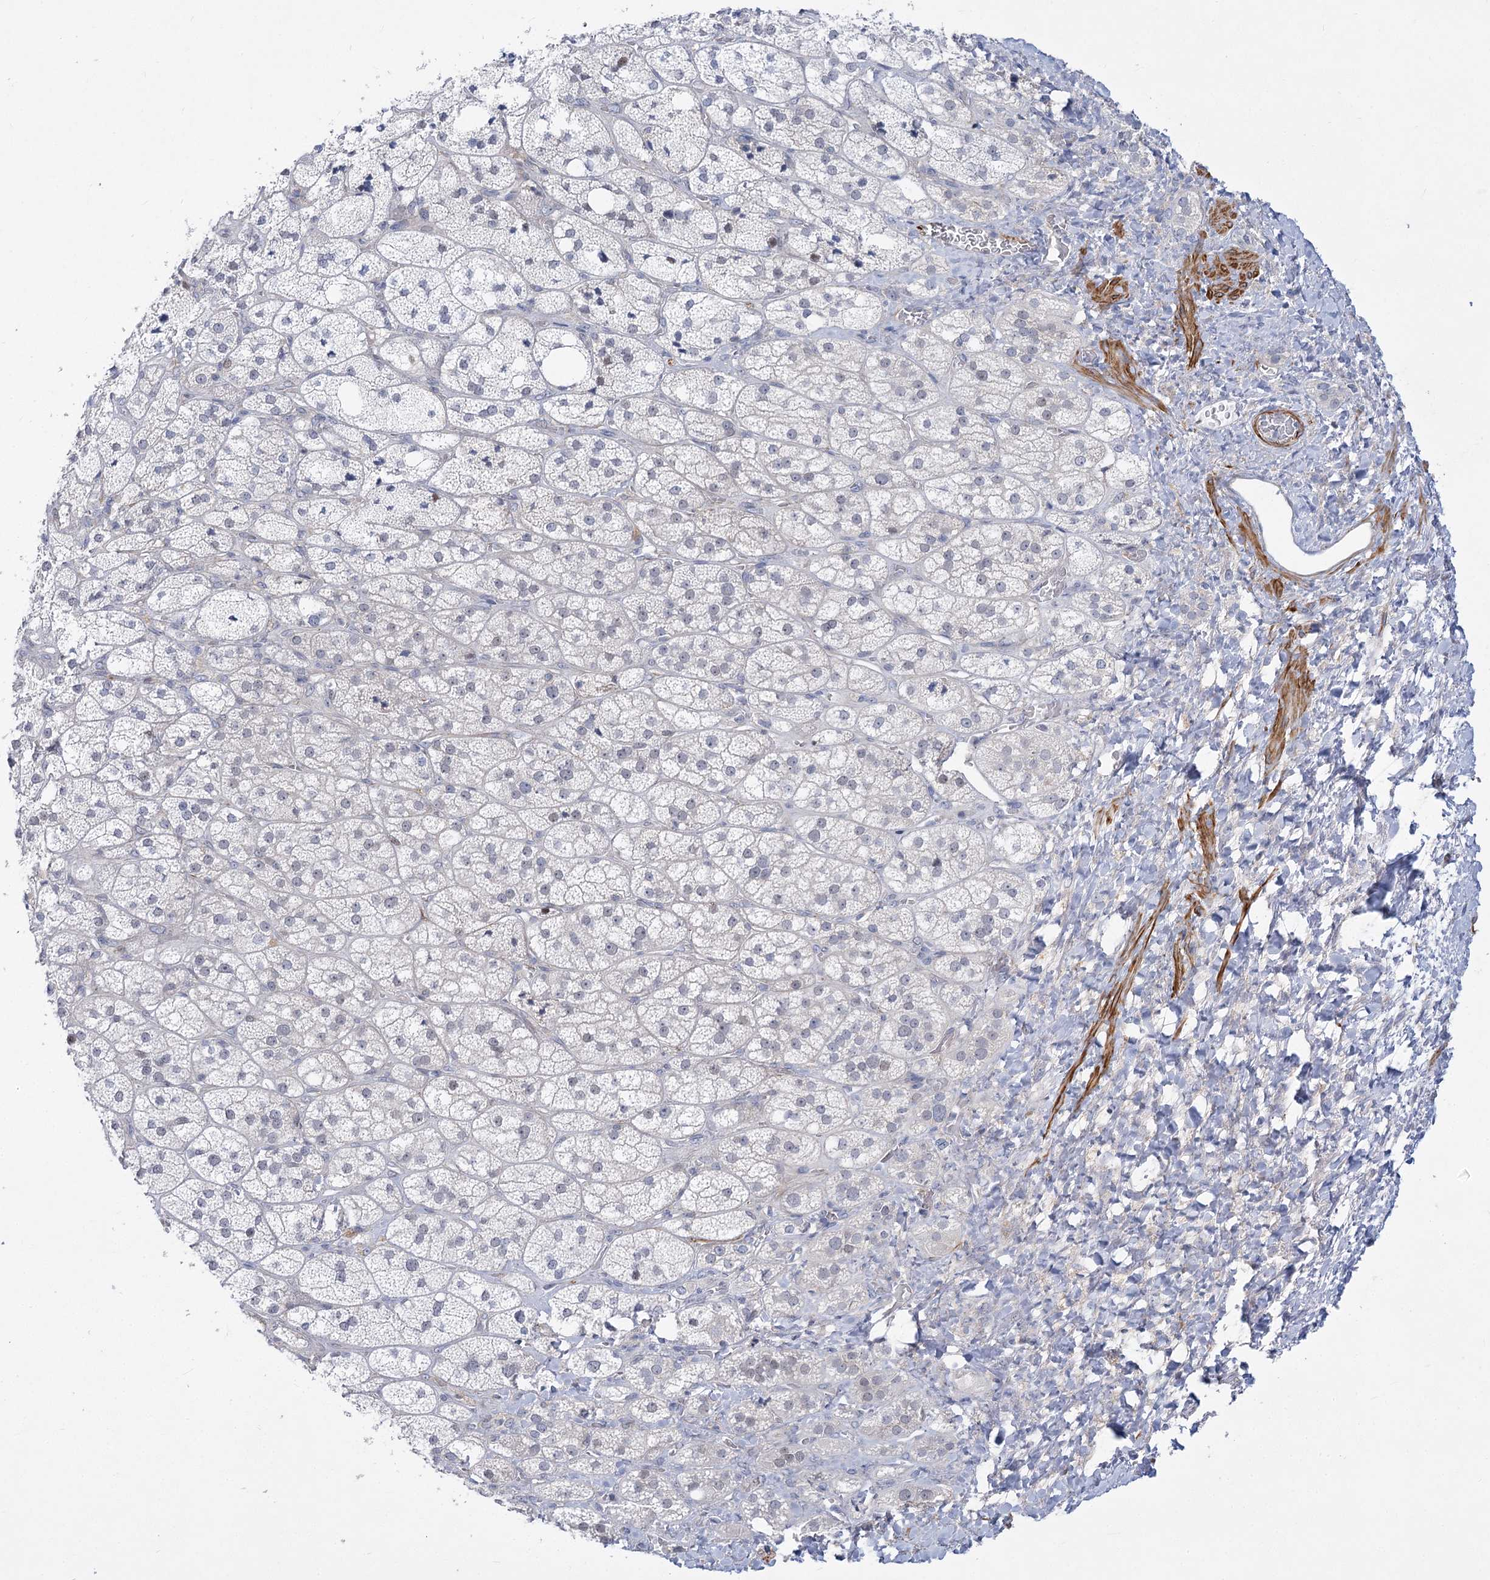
{"staining": {"intensity": "weak", "quantity": "<25%", "location": "nuclear"}, "tissue": "adrenal gland", "cell_type": "Glandular cells", "image_type": "normal", "snomed": [{"axis": "morphology", "description": "Normal tissue, NOS"}, {"axis": "topography", "description": "Adrenal gland"}], "caption": "Immunohistochemistry micrograph of benign human adrenal gland stained for a protein (brown), which exhibits no positivity in glandular cells. Brightfield microscopy of immunohistochemistry (IHC) stained with DAB (3,3'-diaminobenzidine) (brown) and hematoxylin (blue), captured at high magnification.", "gene": "ARSI", "patient": {"sex": "male", "age": 61}}